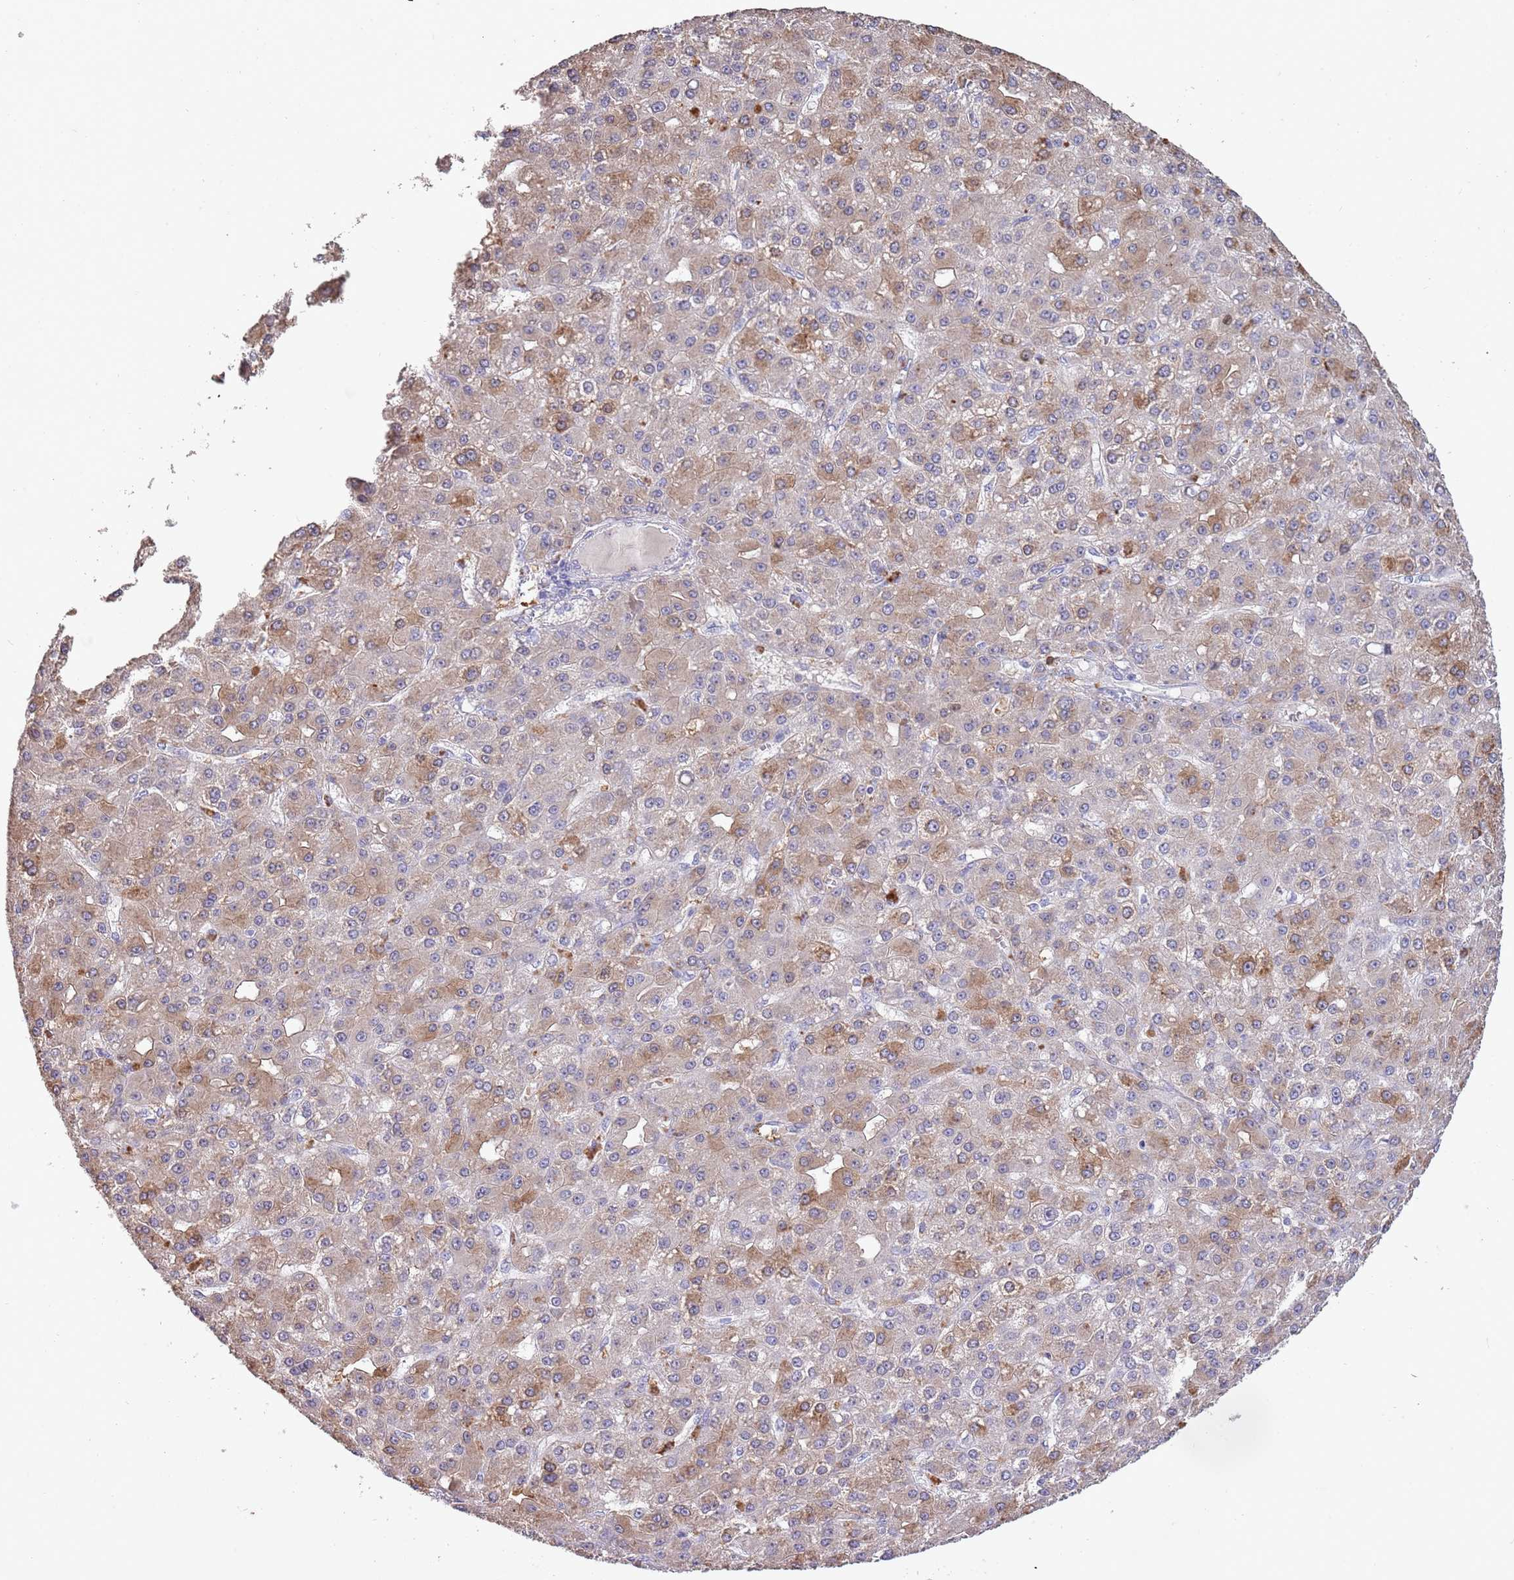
{"staining": {"intensity": "moderate", "quantity": "25%-75%", "location": "cytoplasmic/membranous"}, "tissue": "liver cancer", "cell_type": "Tumor cells", "image_type": "cancer", "snomed": [{"axis": "morphology", "description": "Carcinoma, Hepatocellular, NOS"}, {"axis": "topography", "description": "Liver"}], "caption": "There is medium levels of moderate cytoplasmic/membranous staining in tumor cells of liver cancer, as demonstrated by immunohistochemical staining (brown color).", "gene": "P2RY13", "patient": {"sex": "male", "age": 67}}